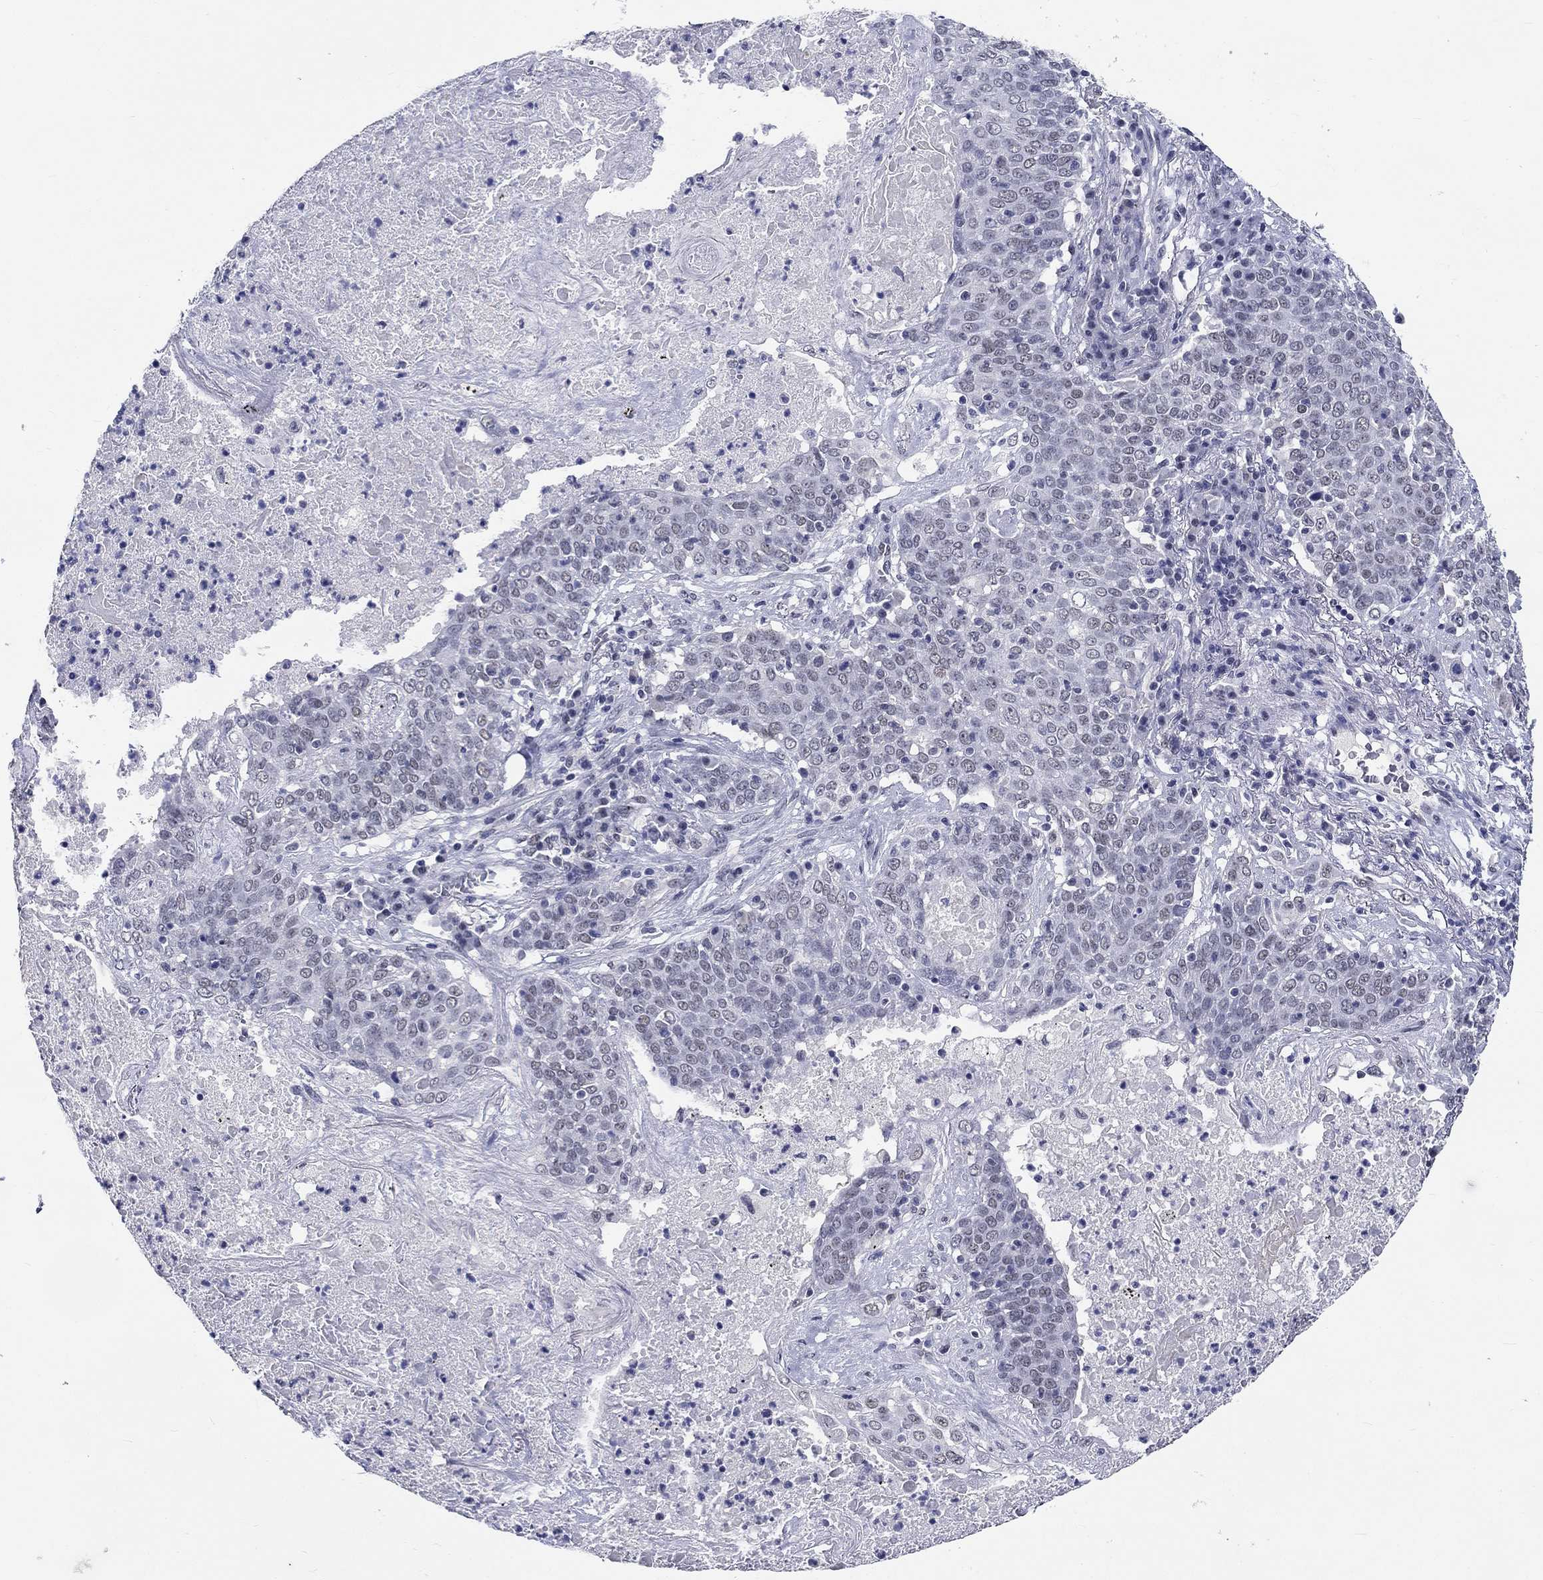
{"staining": {"intensity": "negative", "quantity": "none", "location": "none"}, "tissue": "lung cancer", "cell_type": "Tumor cells", "image_type": "cancer", "snomed": [{"axis": "morphology", "description": "Squamous cell carcinoma, NOS"}, {"axis": "topography", "description": "Lung"}], "caption": "Image shows no significant protein expression in tumor cells of lung cancer.", "gene": "GRIN1", "patient": {"sex": "male", "age": 82}}